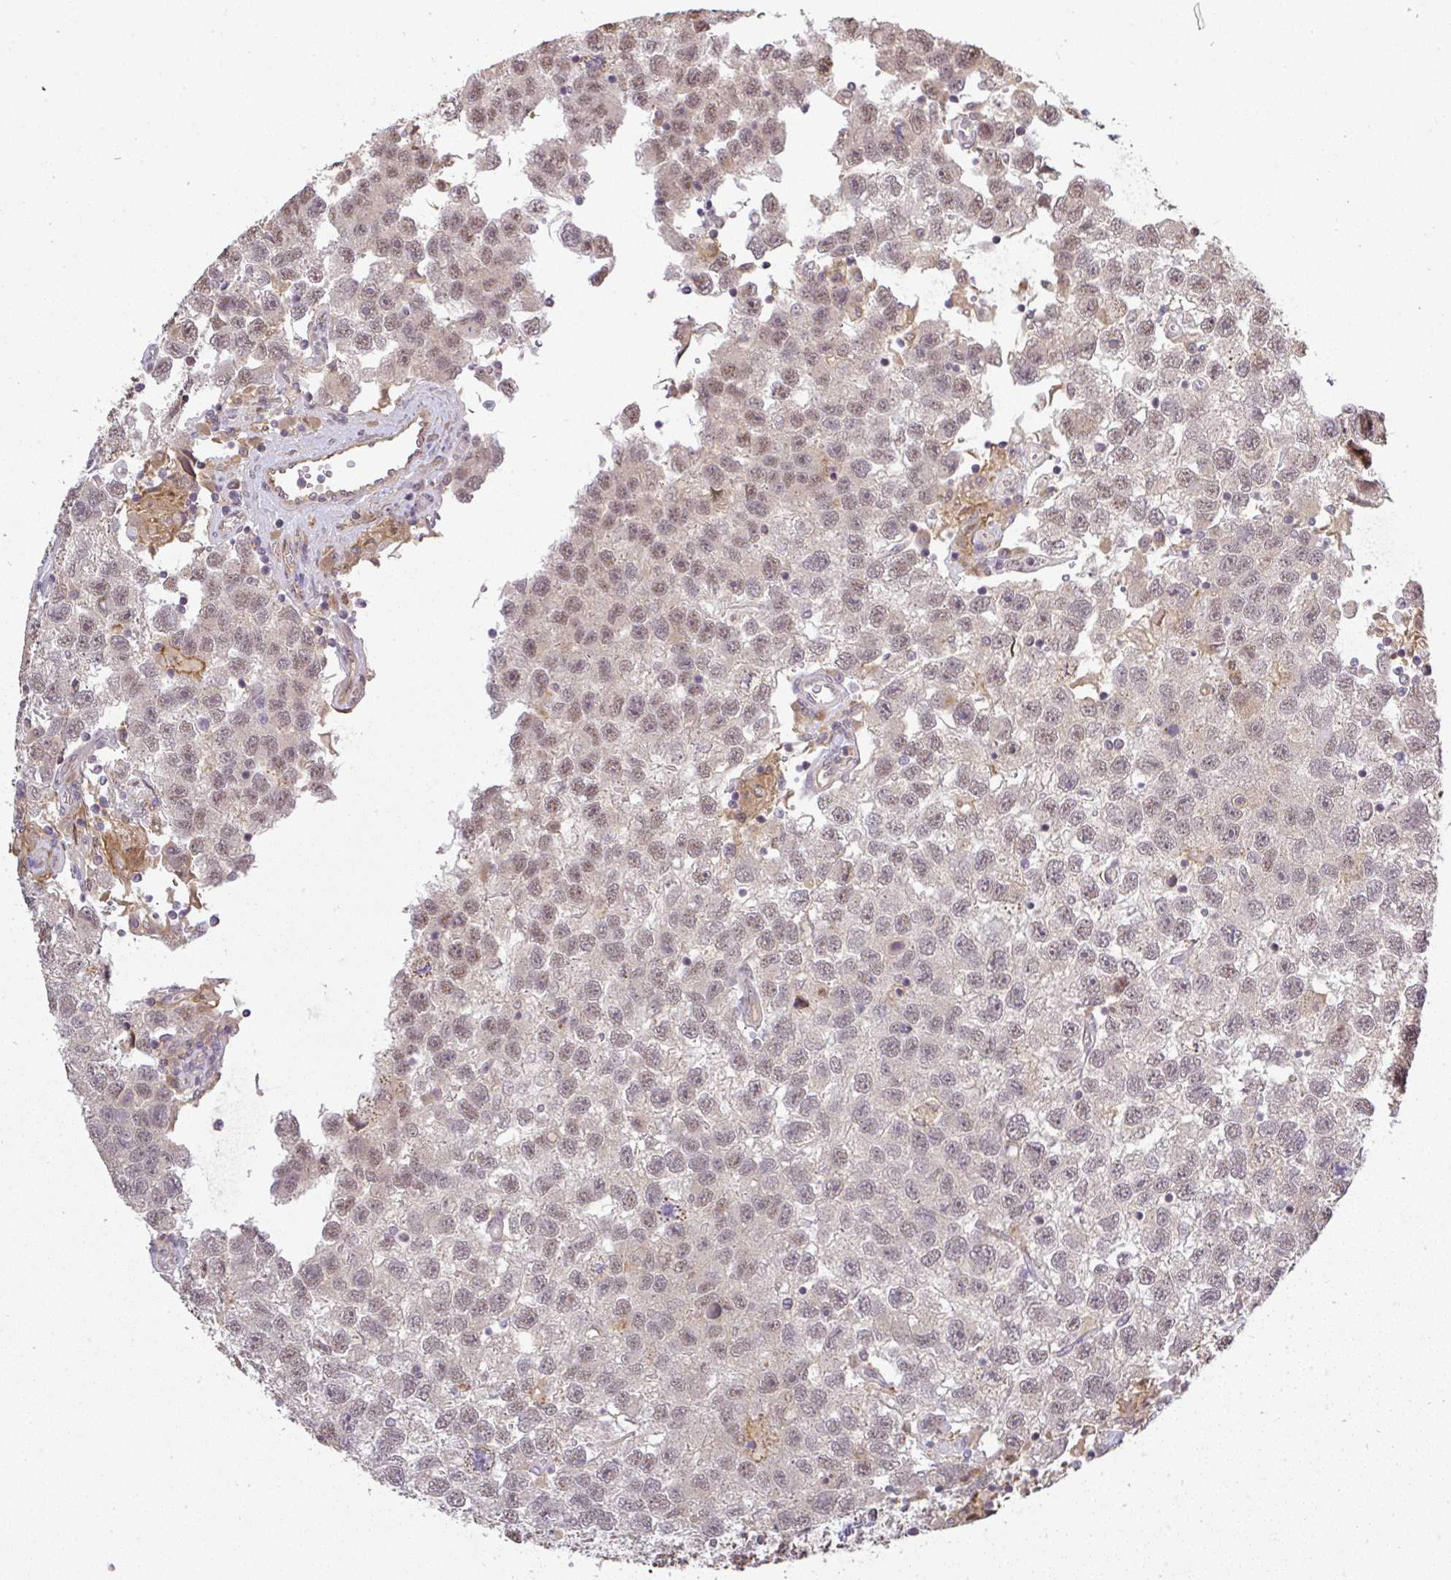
{"staining": {"intensity": "weak", "quantity": ">75%", "location": "nuclear"}, "tissue": "testis cancer", "cell_type": "Tumor cells", "image_type": "cancer", "snomed": [{"axis": "morphology", "description": "Seminoma, NOS"}, {"axis": "topography", "description": "Testis"}], "caption": "DAB (3,3'-diaminobenzidine) immunohistochemical staining of seminoma (testis) reveals weak nuclear protein expression in about >75% of tumor cells.", "gene": "FAM153A", "patient": {"sex": "male", "age": 26}}